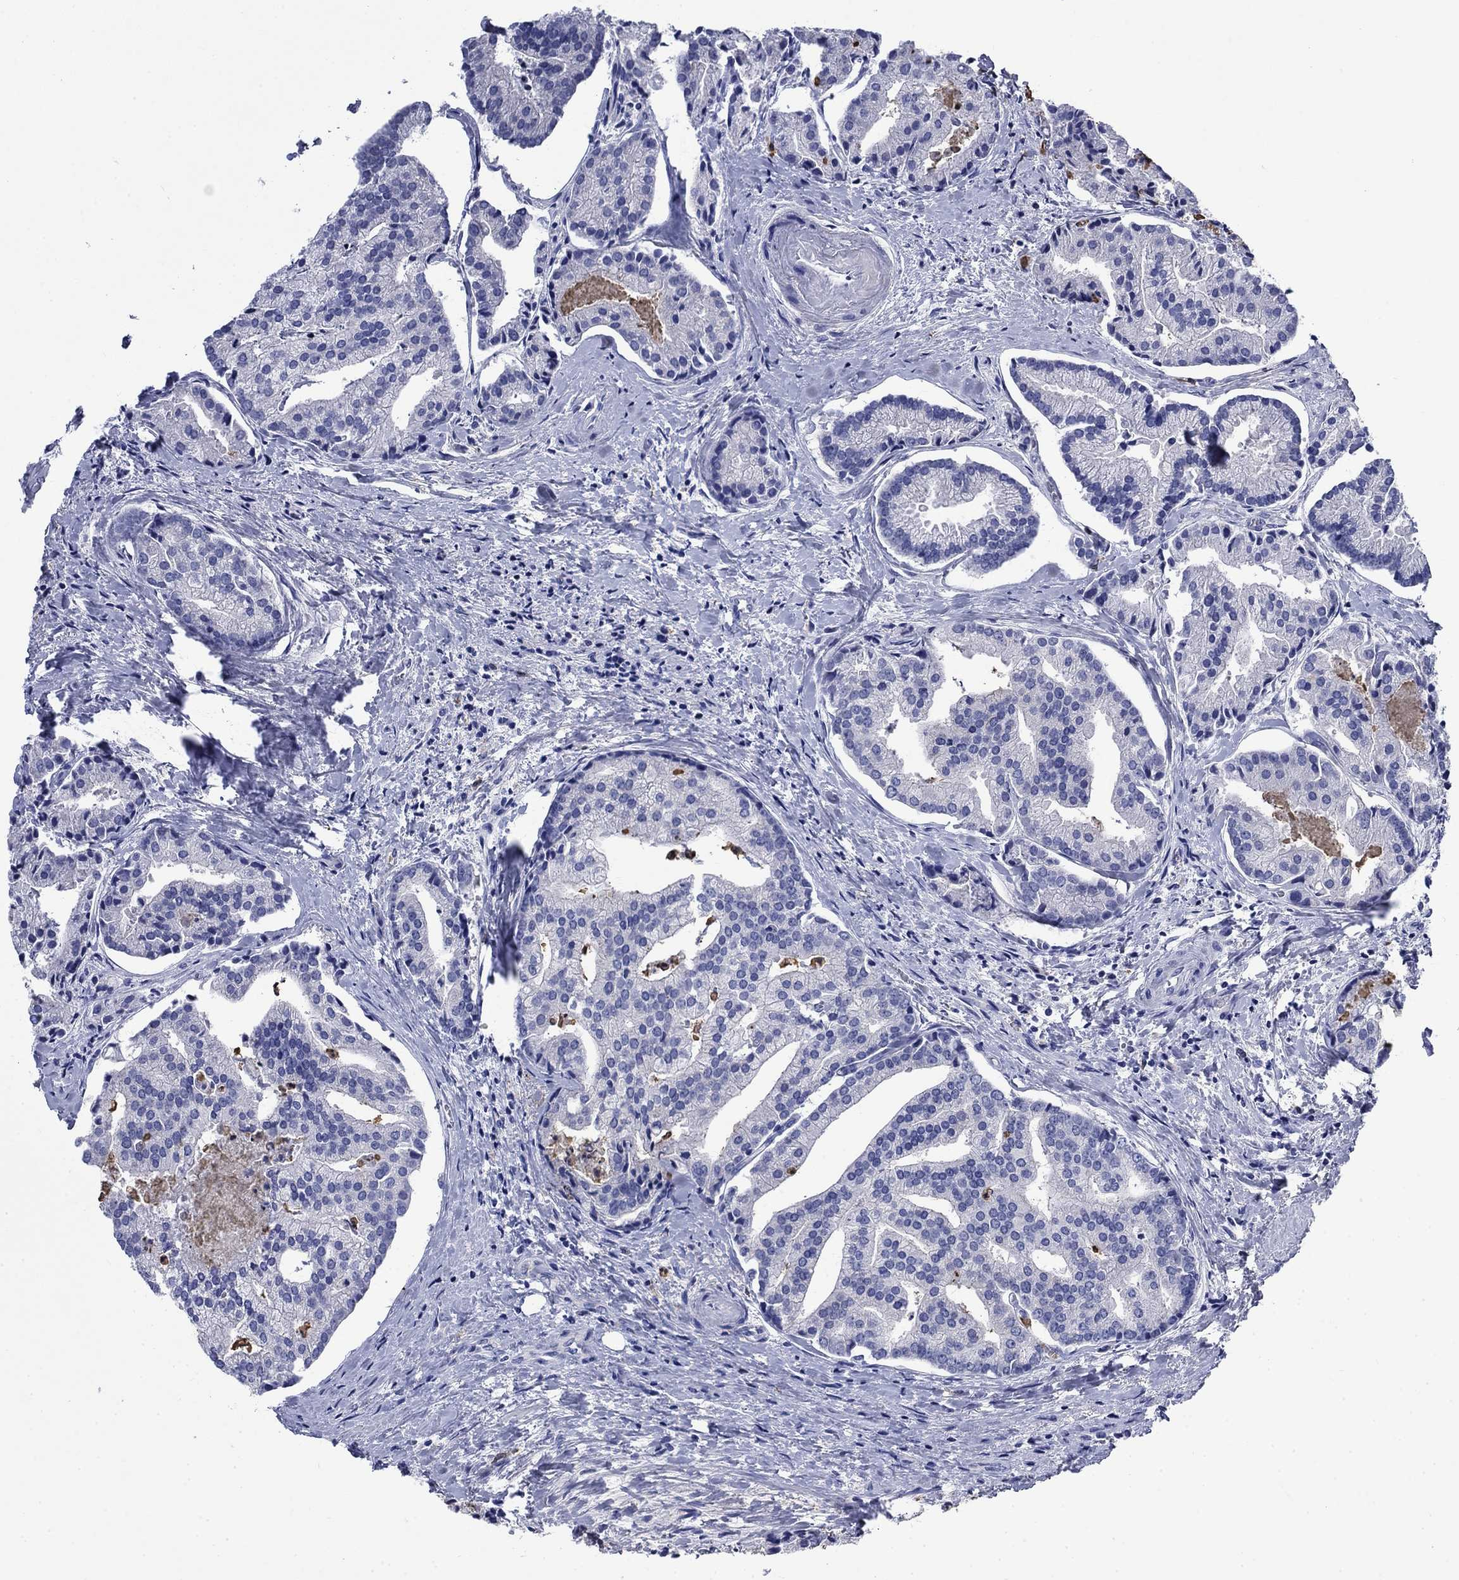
{"staining": {"intensity": "negative", "quantity": "none", "location": "none"}, "tissue": "prostate cancer", "cell_type": "Tumor cells", "image_type": "cancer", "snomed": [{"axis": "morphology", "description": "Adenocarcinoma, NOS"}, {"axis": "topography", "description": "Prostate and seminal vesicle, NOS"}, {"axis": "topography", "description": "Prostate"}], "caption": "IHC of human prostate adenocarcinoma exhibits no positivity in tumor cells.", "gene": "TFR2", "patient": {"sex": "male", "age": 44}}